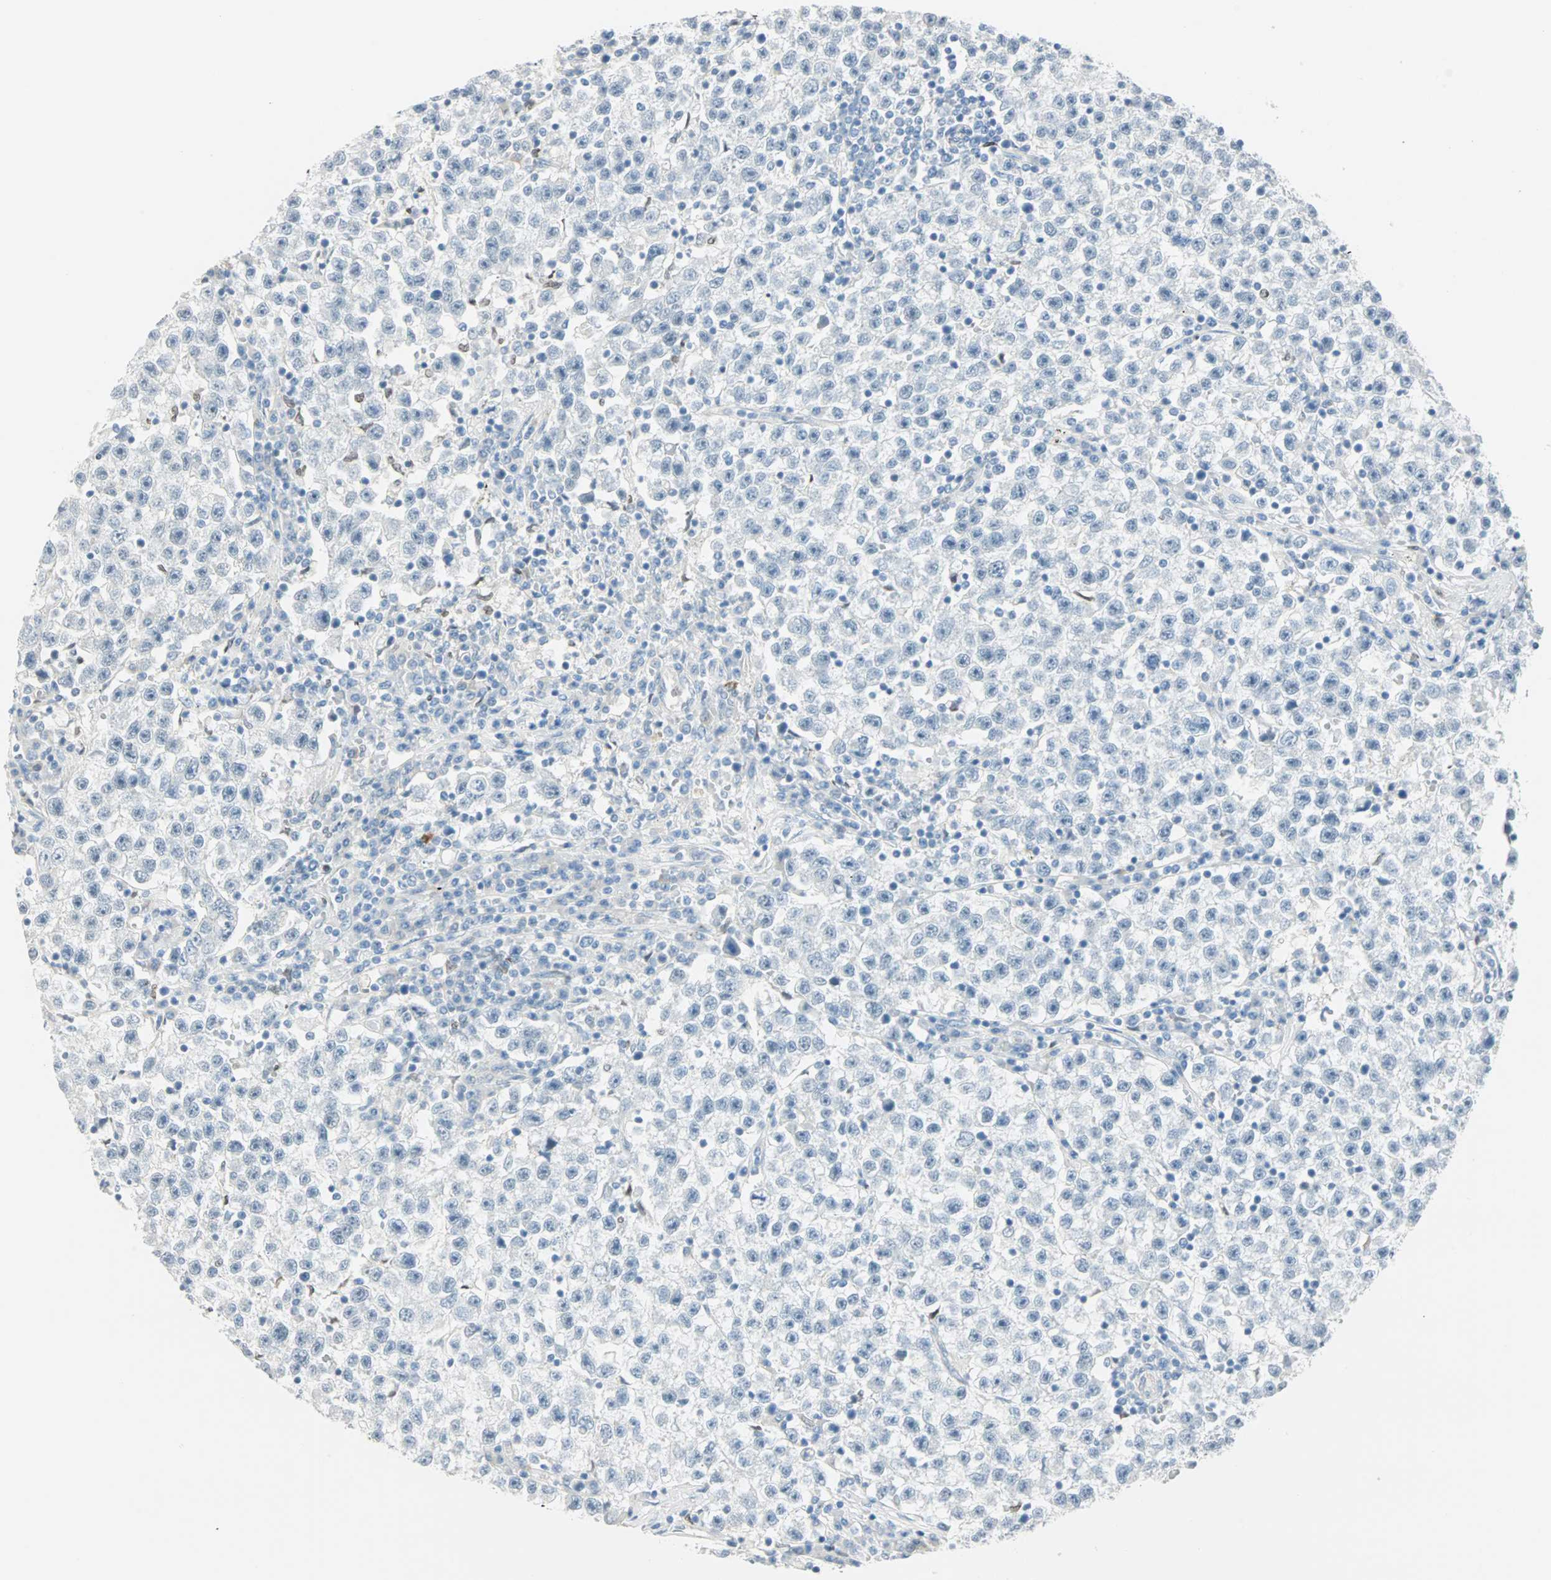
{"staining": {"intensity": "negative", "quantity": "none", "location": "none"}, "tissue": "testis cancer", "cell_type": "Tumor cells", "image_type": "cancer", "snomed": [{"axis": "morphology", "description": "Seminoma, NOS"}, {"axis": "topography", "description": "Testis"}], "caption": "This photomicrograph is of testis cancer stained with immunohistochemistry (IHC) to label a protein in brown with the nuclei are counter-stained blue. There is no expression in tumor cells.", "gene": "MLLT10", "patient": {"sex": "male", "age": 22}}